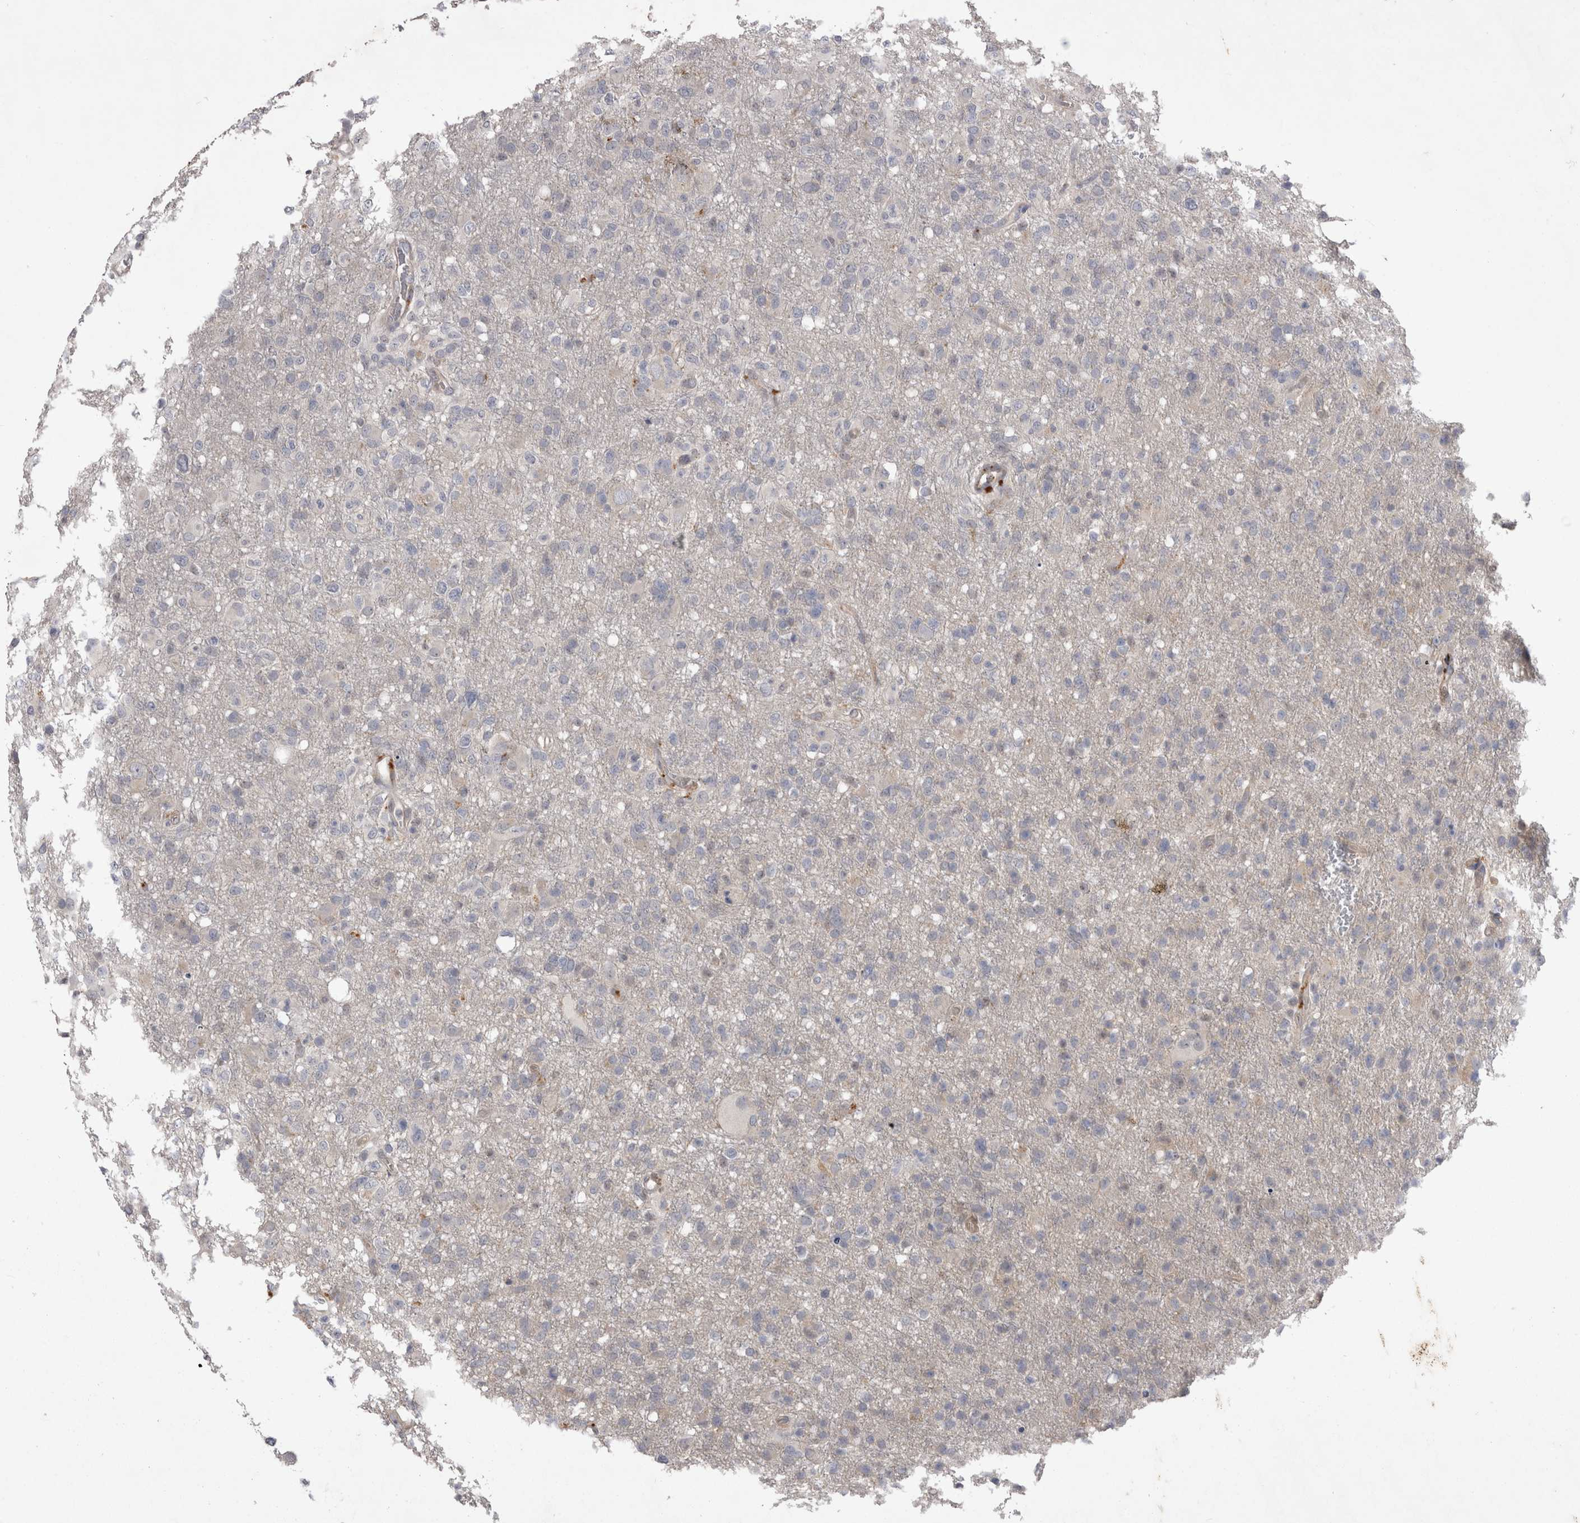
{"staining": {"intensity": "negative", "quantity": "none", "location": "none"}, "tissue": "glioma", "cell_type": "Tumor cells", "image_type": "cancer", "snomed": [{"axis": "morphology", "description": "Glioma, malignant, High grade"}, {"axis": "topography", "description": "Brain"}], "caption": "Micrograph shows no significant protein positivity in tumor cells of malignant glioma (high-grade). Brightfield microscopy of immunohistochemistry stained with DAB (brown) and hematoxylin (blue), captured at high magnification.", "gene": "CTBS", "patient": {"sex": "female", "age": 57}}